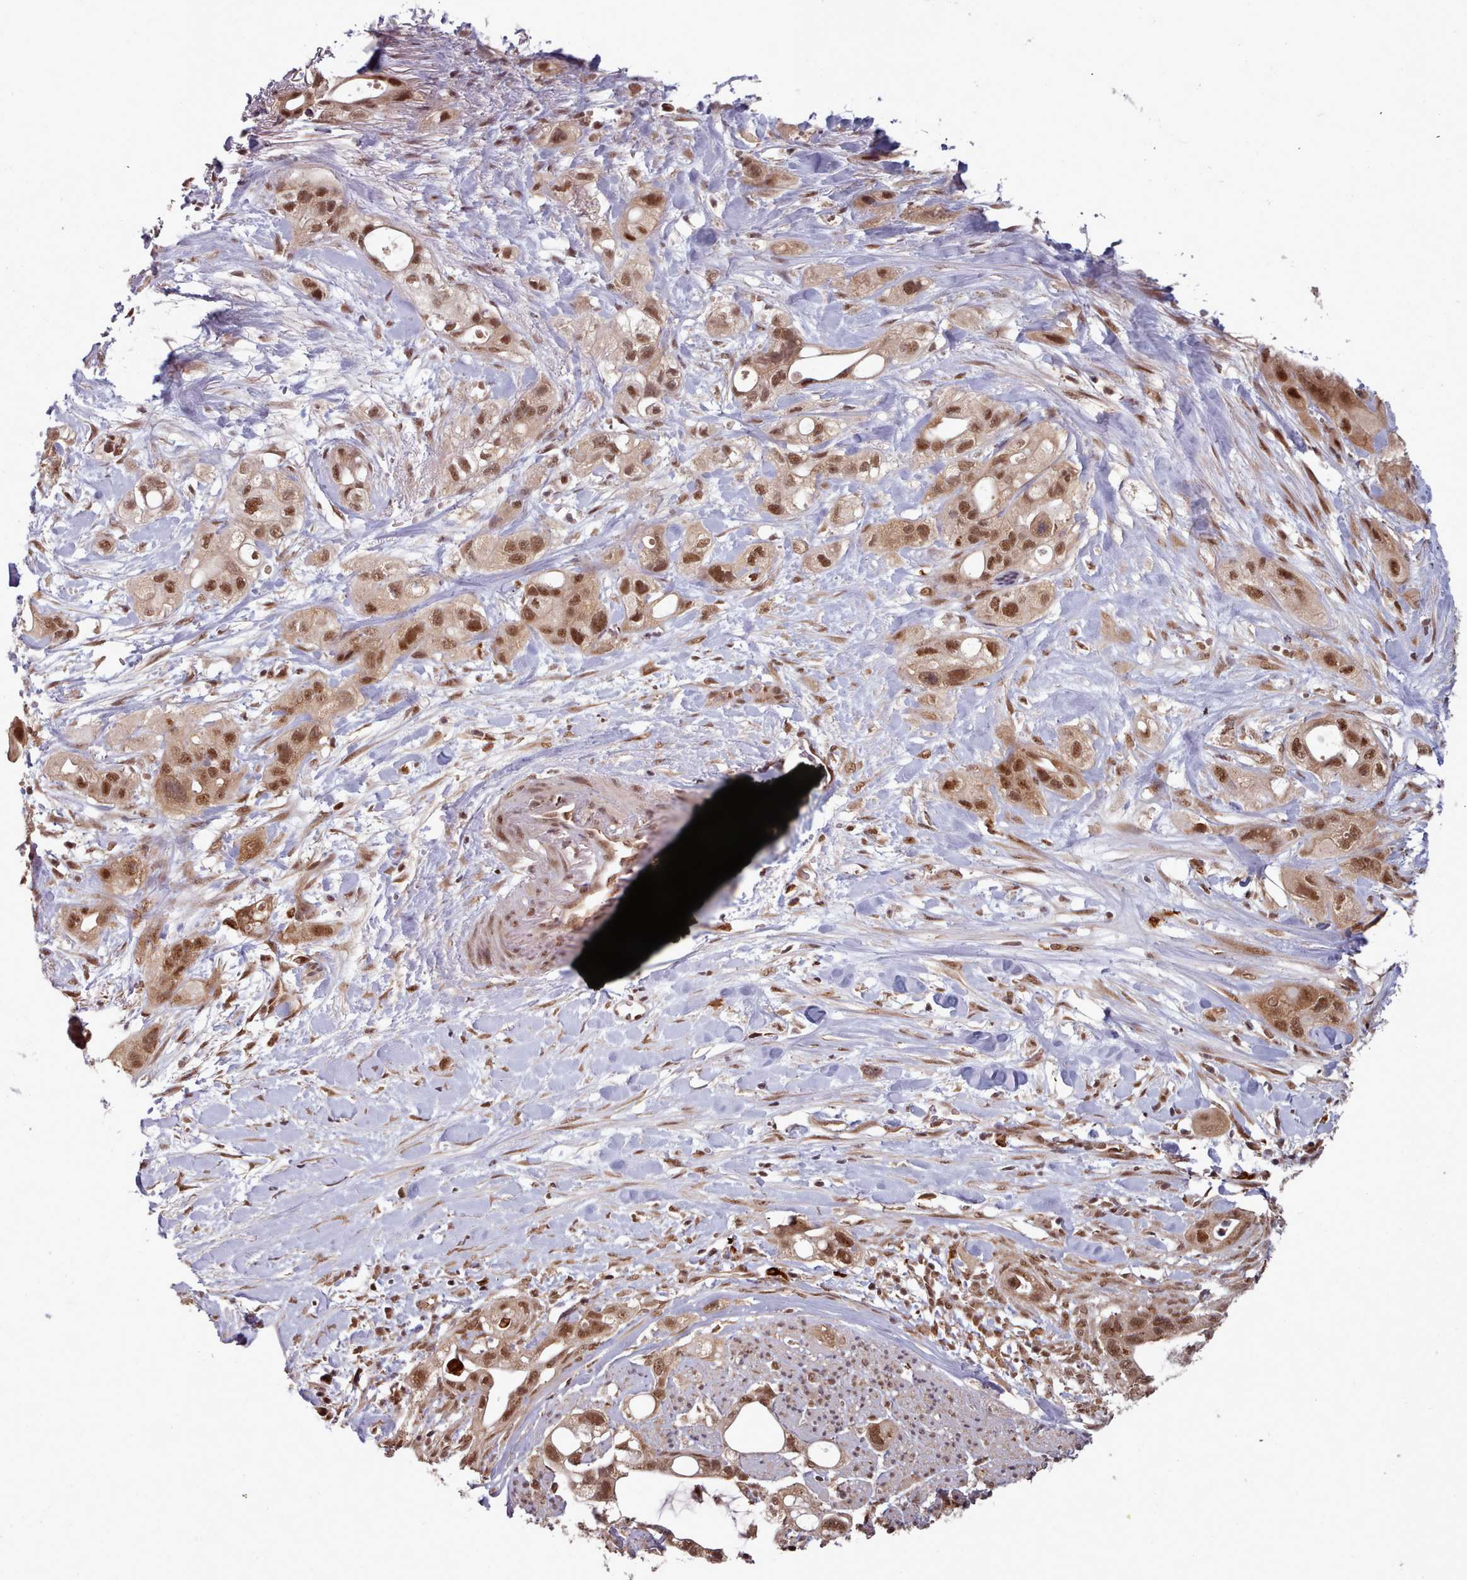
{"staining": {"intensity": "moderate", "quantity": ">75%", "location": "nuclear"}, "tissue": "pancreatic cancer", "cell_type": "Tumor cells", "image_type": "cancer", "snomed": [{"axis": "morphology", "description": "Adenocarcinoma, NOS"}, {"axis": "topography", "description": "Pancreas"}], "caption": "This micrograph reveals IHC staining of pancreatic cancer (adenocarcinoma), with medium moderate nuclear positivity in approximately >75% of tumor cells.", "gene": "DHX8", "patient": {"sex": "male", "age": 44}}